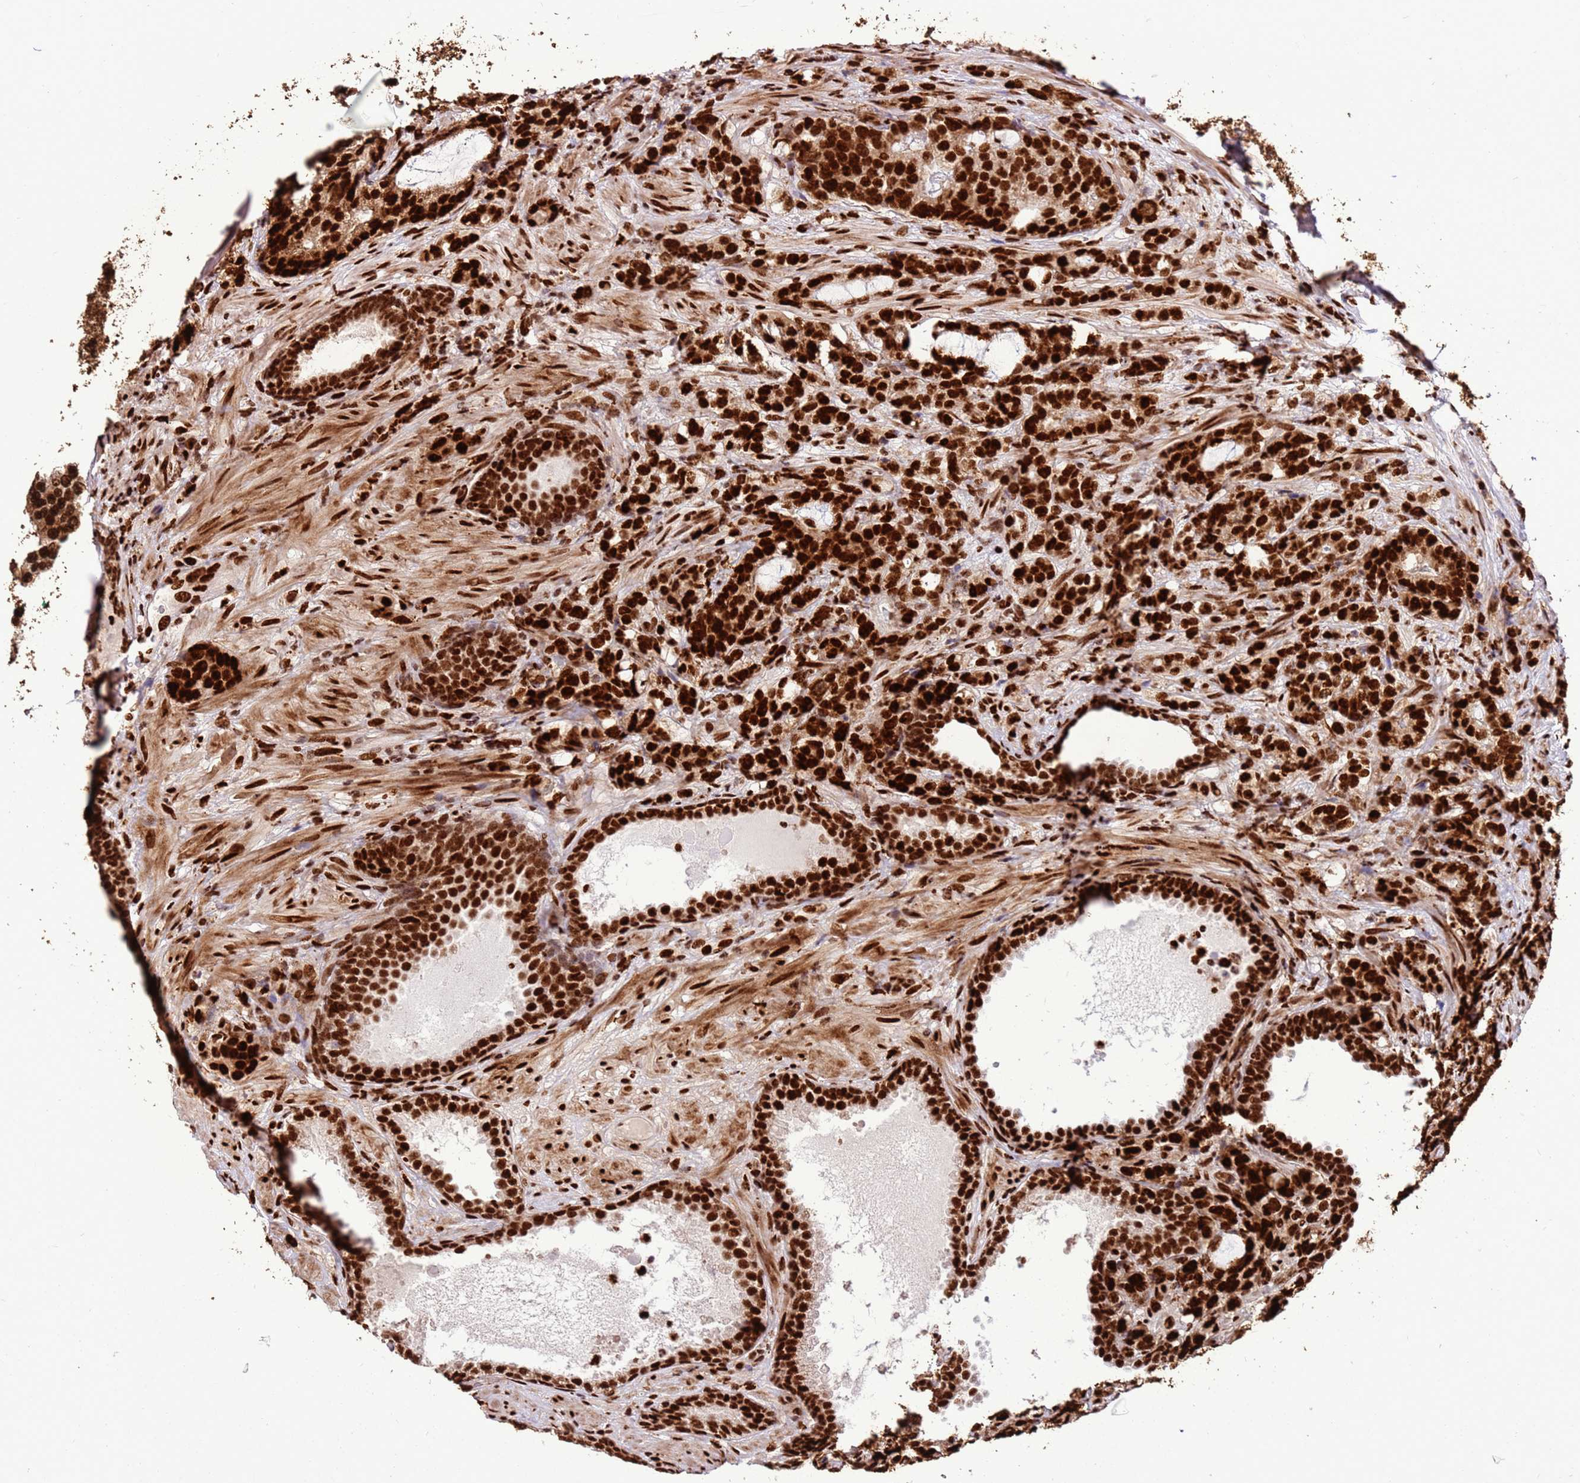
{"staining": {"intensity": "strong", "quantity": ">75%", "location": "nuclear"}, "tissue": "prostate cancer", "cell_type": "Tumor cells", "image_type": "cancer", "snomed": [{"axis": "morphology", "description": "Adenocarcinoma, High grade"}, {"axis": "topography", "description": "Prostate"}], "caption": "This micrograph reveals immunohistochemistry staining of human high-grade adenocarcinoma (prostate), with high strong nuclear staining in about >75% of tumor cells.", "gene": "HNRNPAB", "patient": {"sex": "male", "age": 67}}